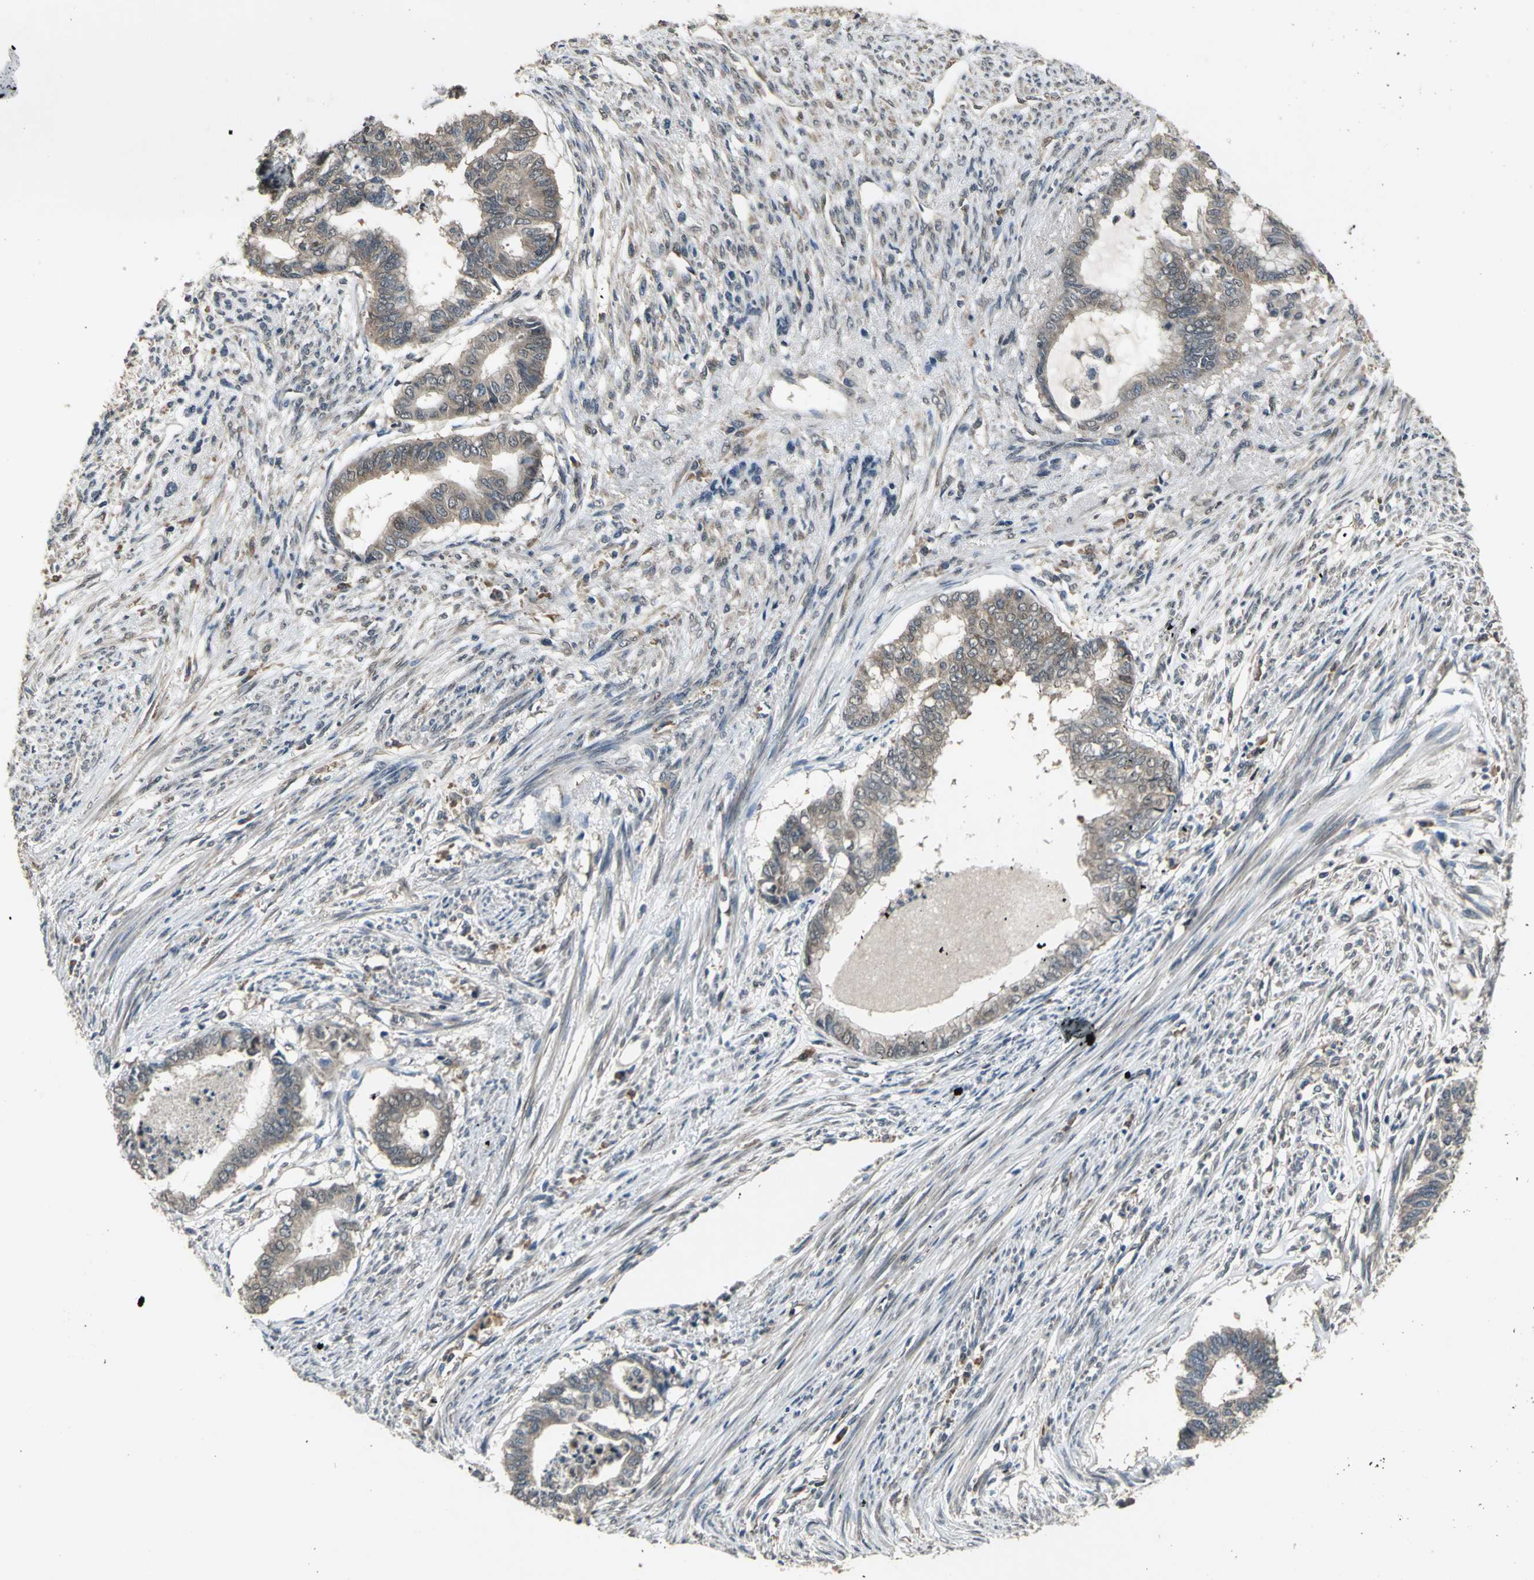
{"staining": {"intensity": "weak", "quantity": ">75%", "location": "cytoplasmic/membranous"}, "tissue": "endometrial cancer", "cell_type": "Tumor cells", "image_type": "cancer", "snomed": [{"axis": "morphology", "description": "Adenocarcinoma, NOS"}, {"axis": "topography", "description": "Endometrium"}], "caption": "Immunohistochemical staining of adenocarcinoma (endometrial) exhibits low levels of weak cytoplasmic/membranous protein staining in approximately >75% of tumor cells.", "gene": "EIF2B2", "patient": {"sex": "female", "age": 79}}